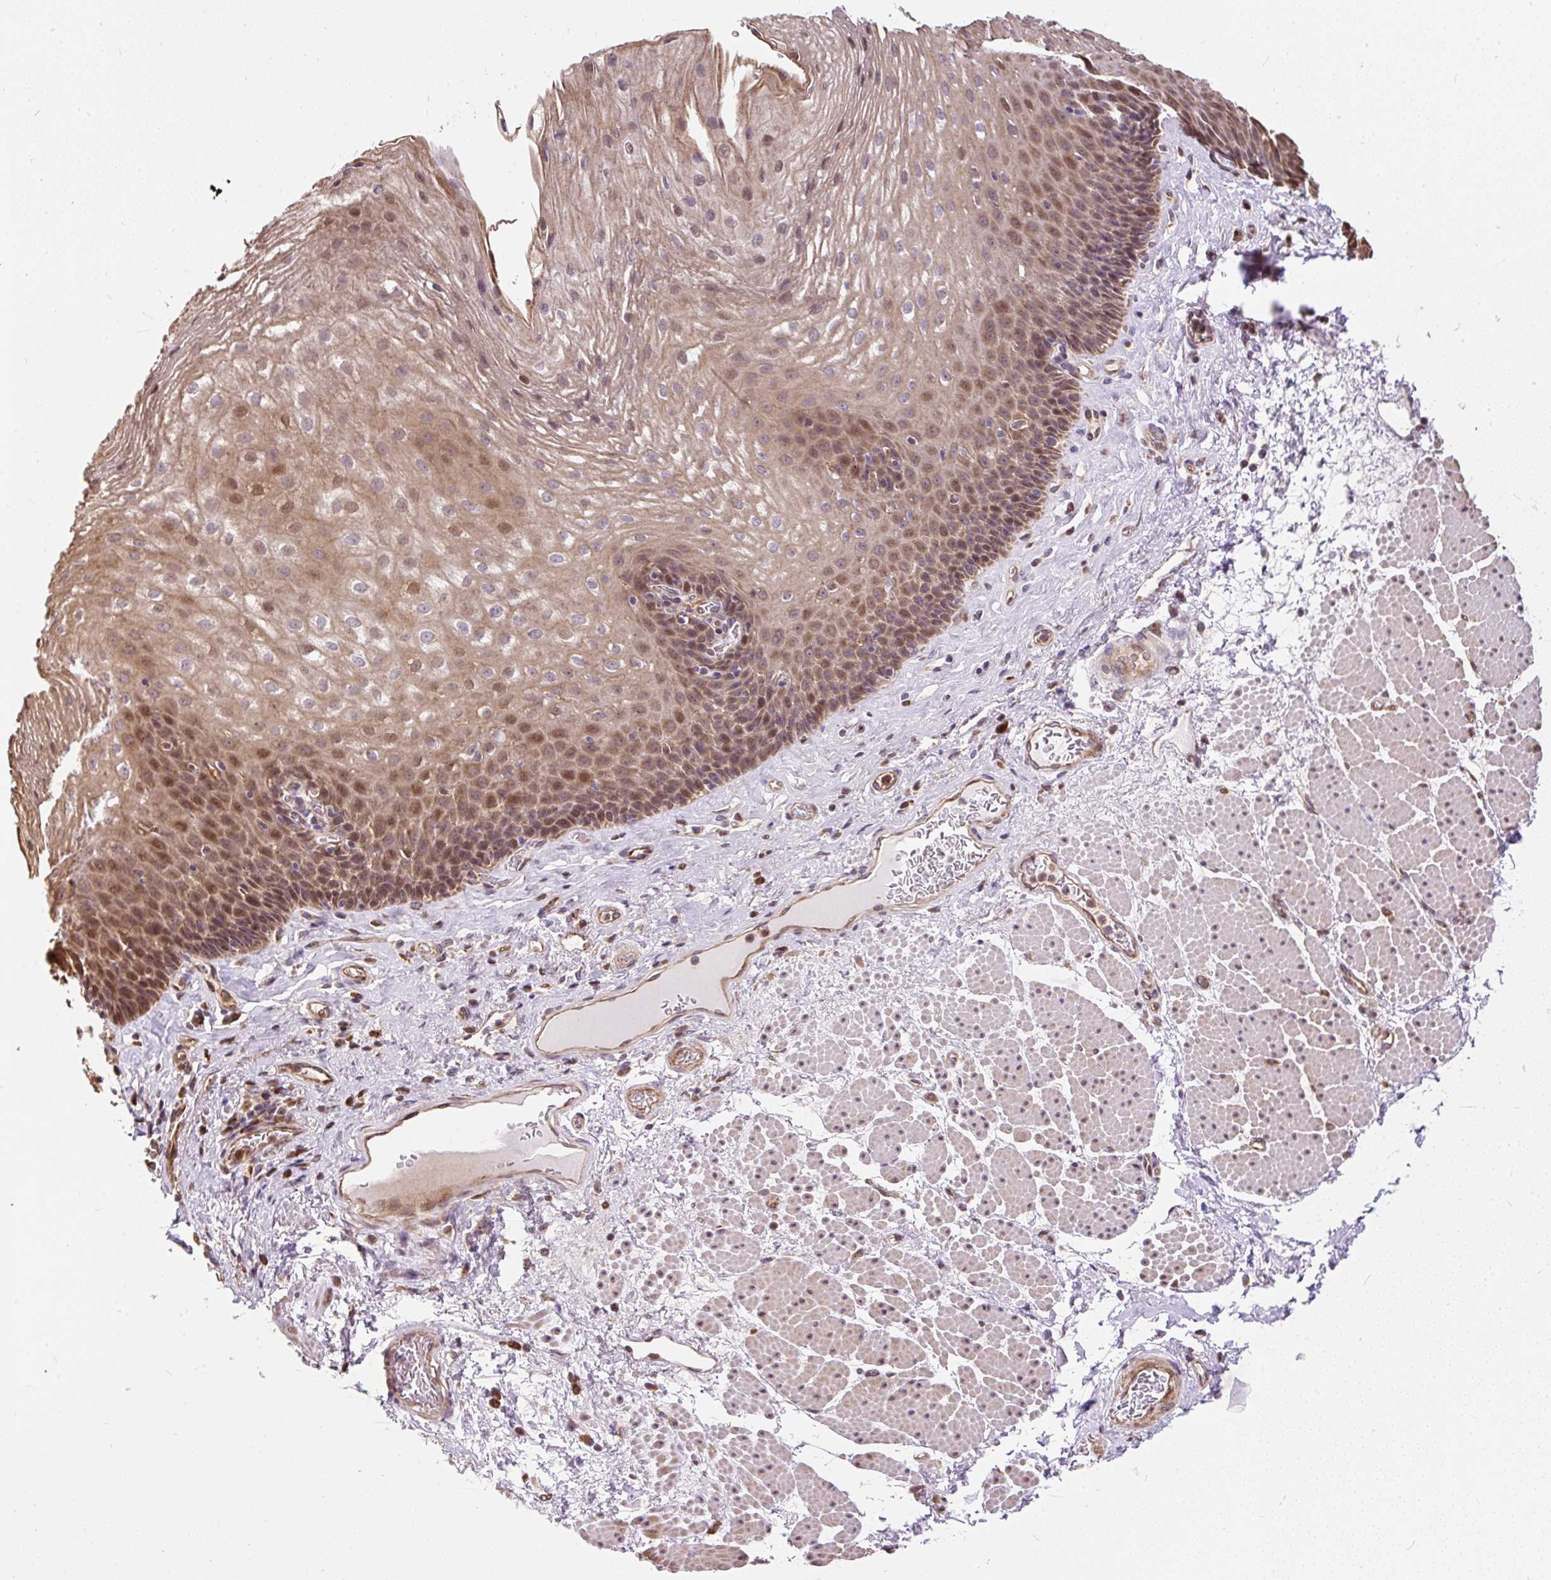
{"staining": {"intensity": "moderate", "quantity": "25%-75%", "location": "cytoplasmic/membranous,nuclear"}, "tissue": "esophagus", "cell_type": "Squamous epithelial cells", "image_type": "normal", "snomed": [{"axis": "morphology", "description": "Normal tissue, NOS"}, {"axis": "topography", "description": "Esophagus"}], "caption": "Immunohistochemical staining of normal human esophagus demonstrates medium levels of moderate cytoplasmic/membranous,nuclear positivity in approximately 25%-75% of squamous epithelial cells.", "gene": "PUS7L", "patient": {"sex": "female", "age": 66}}